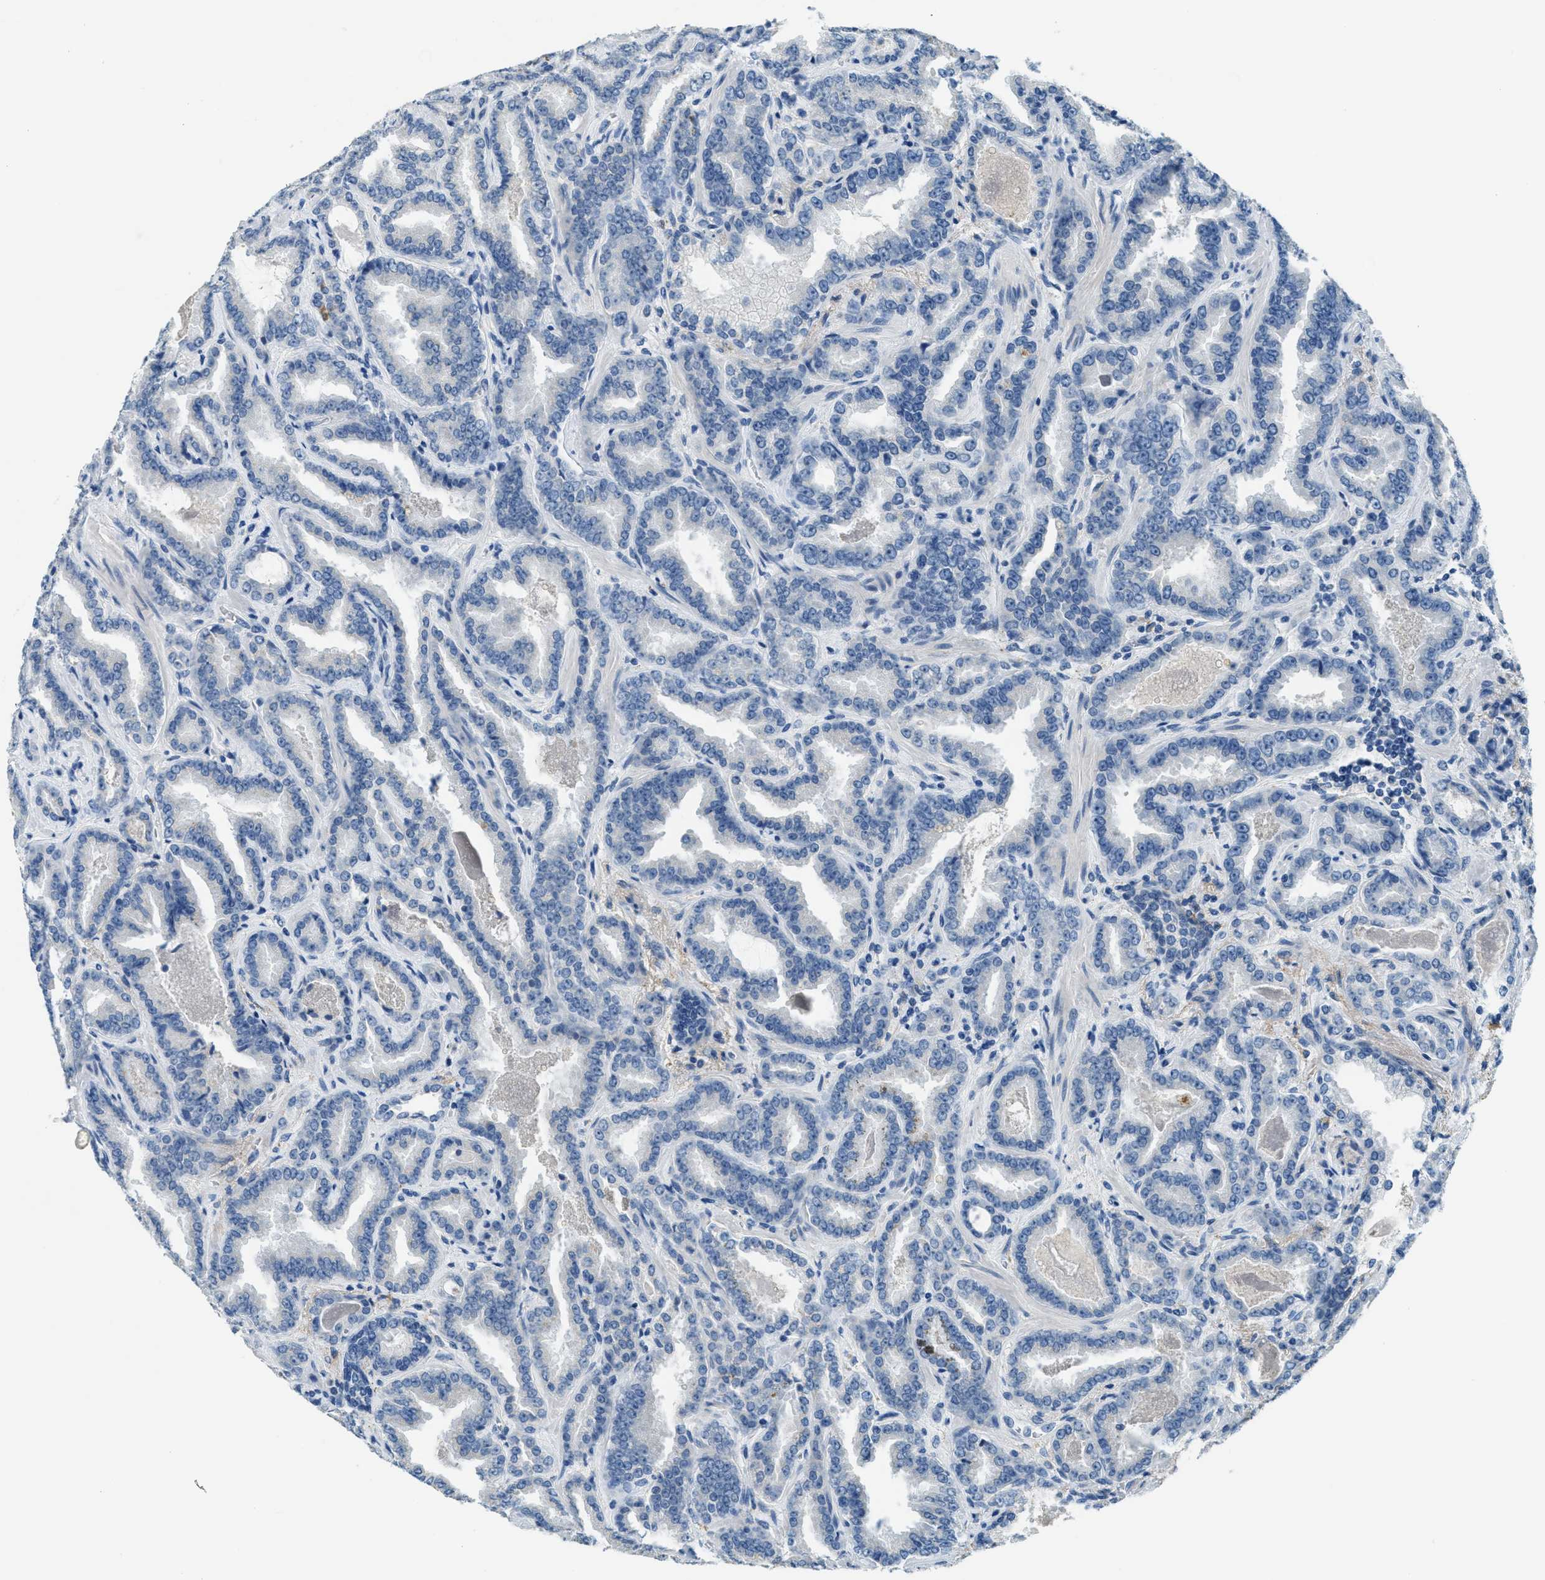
{"staining": {"intensity": "negative", "quantity": "none", "location": "none"}, "tissue": "prostate cancer", "cell_type": "Tumor cells", "image_type": "cancer", "snomed": [{"axis": "morphology", "description": "Adenocarcinoma, Low grade"}, {"axis": "topography", "description": "Prostate"}], "caption": "The micrograph exhibits no staining of tumor cells in adenocarcinoma (low-grade) (prostate).", "gene": "A2M", "patient": {"sex": "male", "age": 60}}